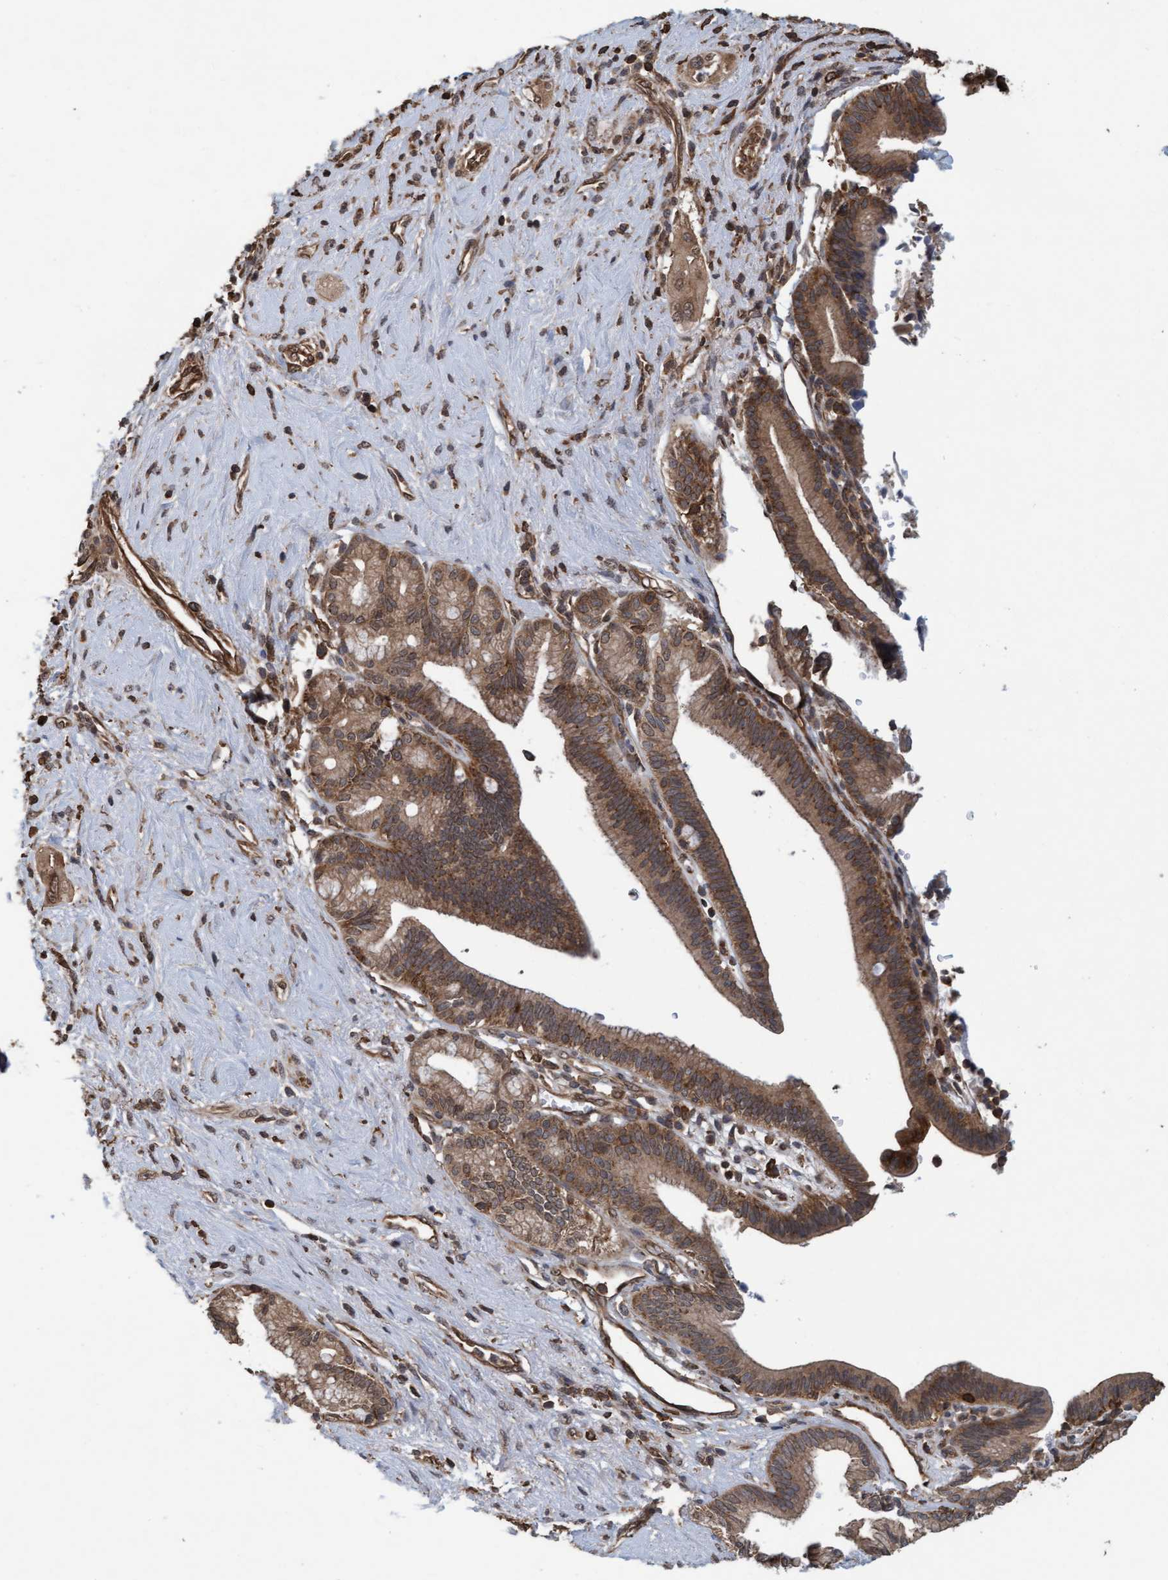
{"staining": {"intensity": "moderate", "quantity": ">75%", "location": "cytoplasmic/membranous"}, "tissue": "pancreatic cancer", "cell_type": "Tumor cells", "image_type": "cancer", "snomed": [{"axis": "morphology", "description": "Adenocarcinoma, NOS"}, {"axis": "topography", "description": "Pancreas"}], "caption": "This histopathology image reveals pancreatic cancer stained with immunohistochemistry (IHC) to label a protein in brown. The cytoplasmic/membranous of tumor cells show moderate positivity for the protein. Nuclei are counter-stained blue.", "gene": "FXR2", "patient": {"sex": "male", "age": 59}}